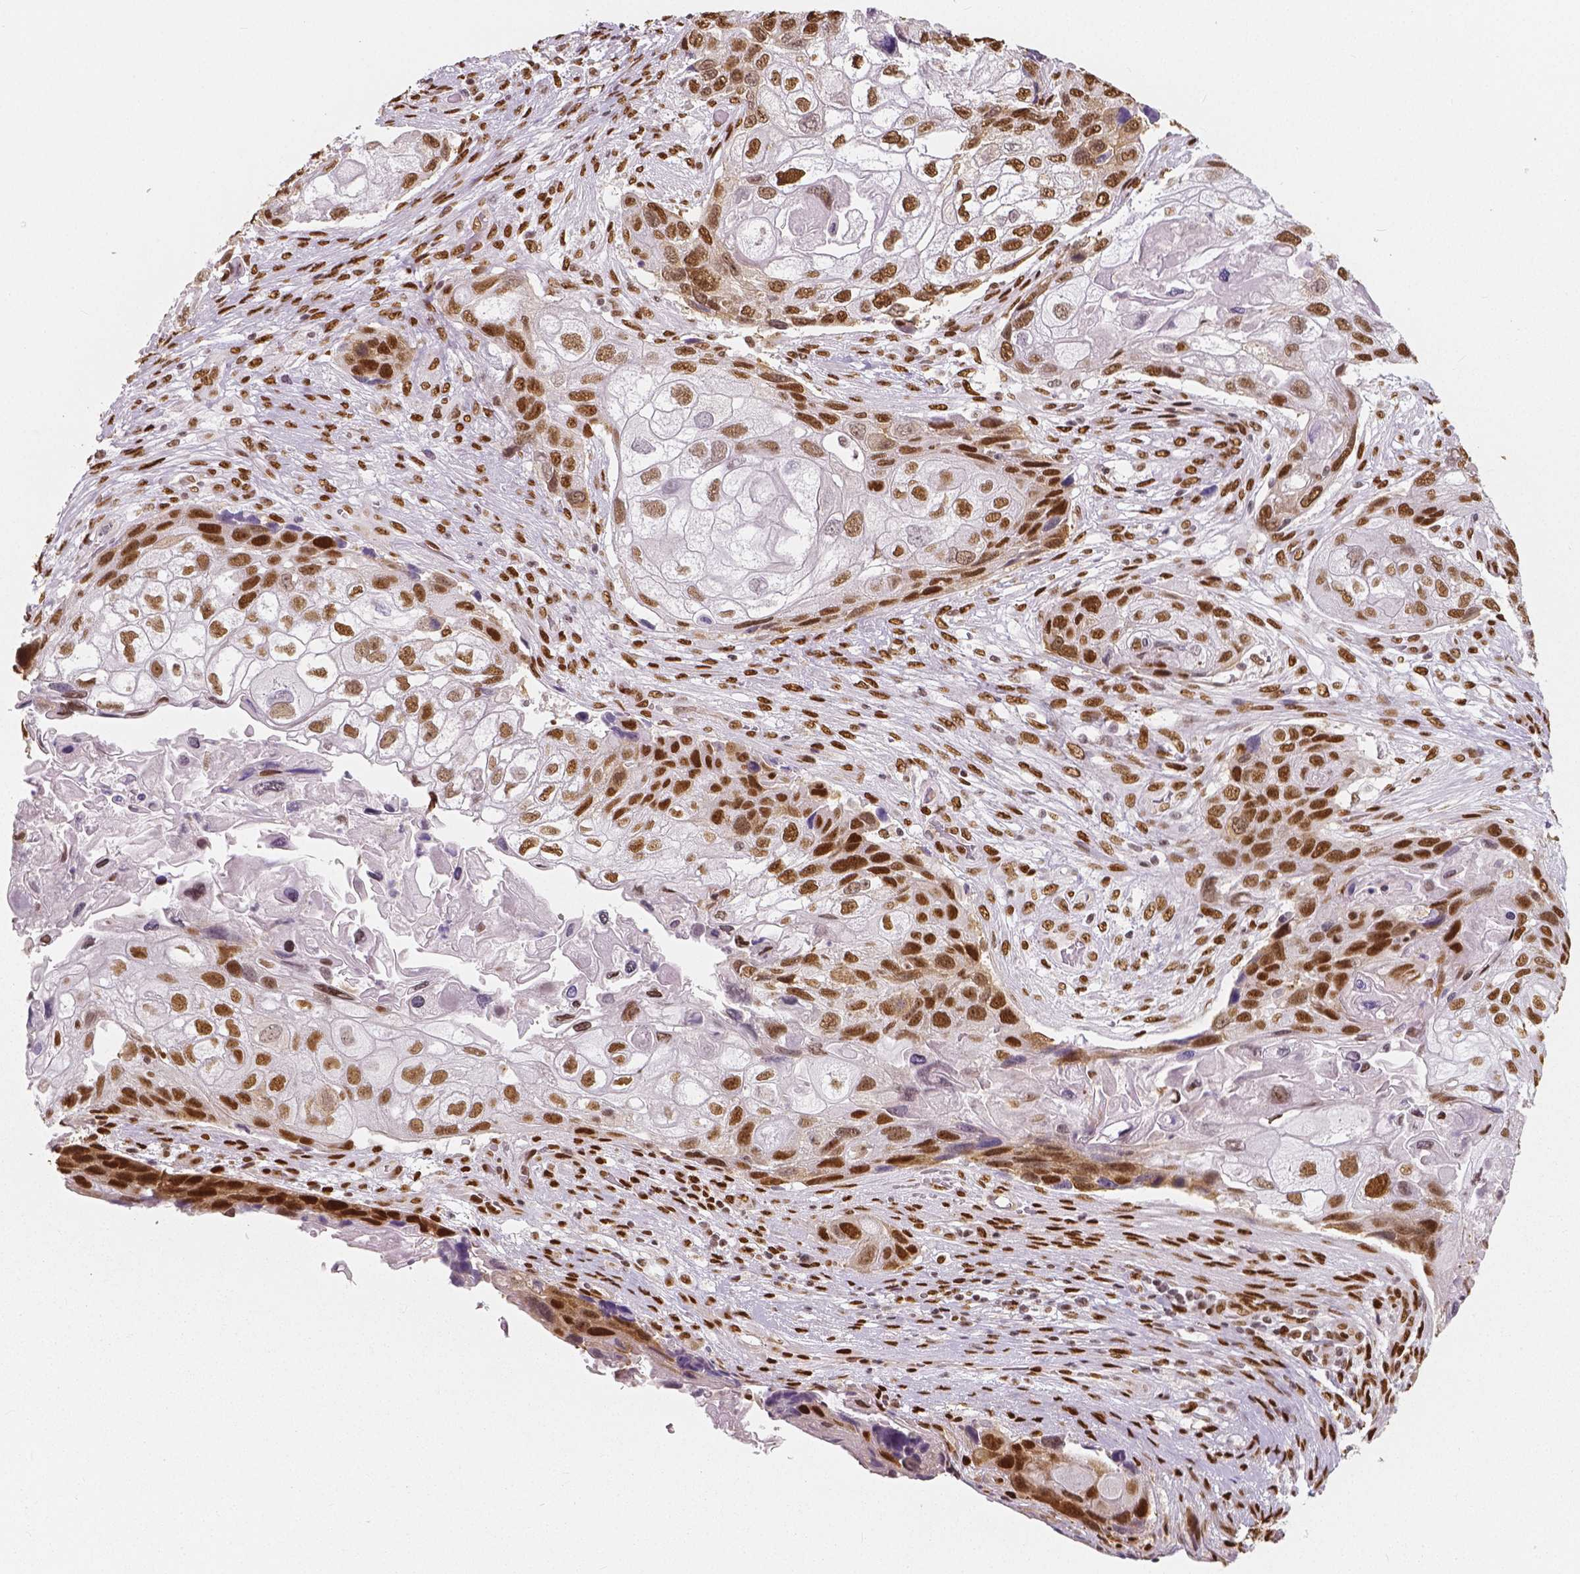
{"staining": {"intensity": "strong", "quantity": ">75%", "location": "nuclear"}, "tissue": "lung cancer", "cell_type": "Tumor cells", "image_type": "cancer", "snomed": [{"axis": "morphology", "description": "Squamous cell carcinoma, NOS"}, {"axis": "topography", "description": "Lung"}], "caption": "A histopathology image showing strong nuclear staining in about >75% of tumor cells in squamous cell carcinoma (lung), as visualized by brown immunohistochemical staining.", "gene": "NUCKS1", "patient": {"sex": "male", "age": 69}}